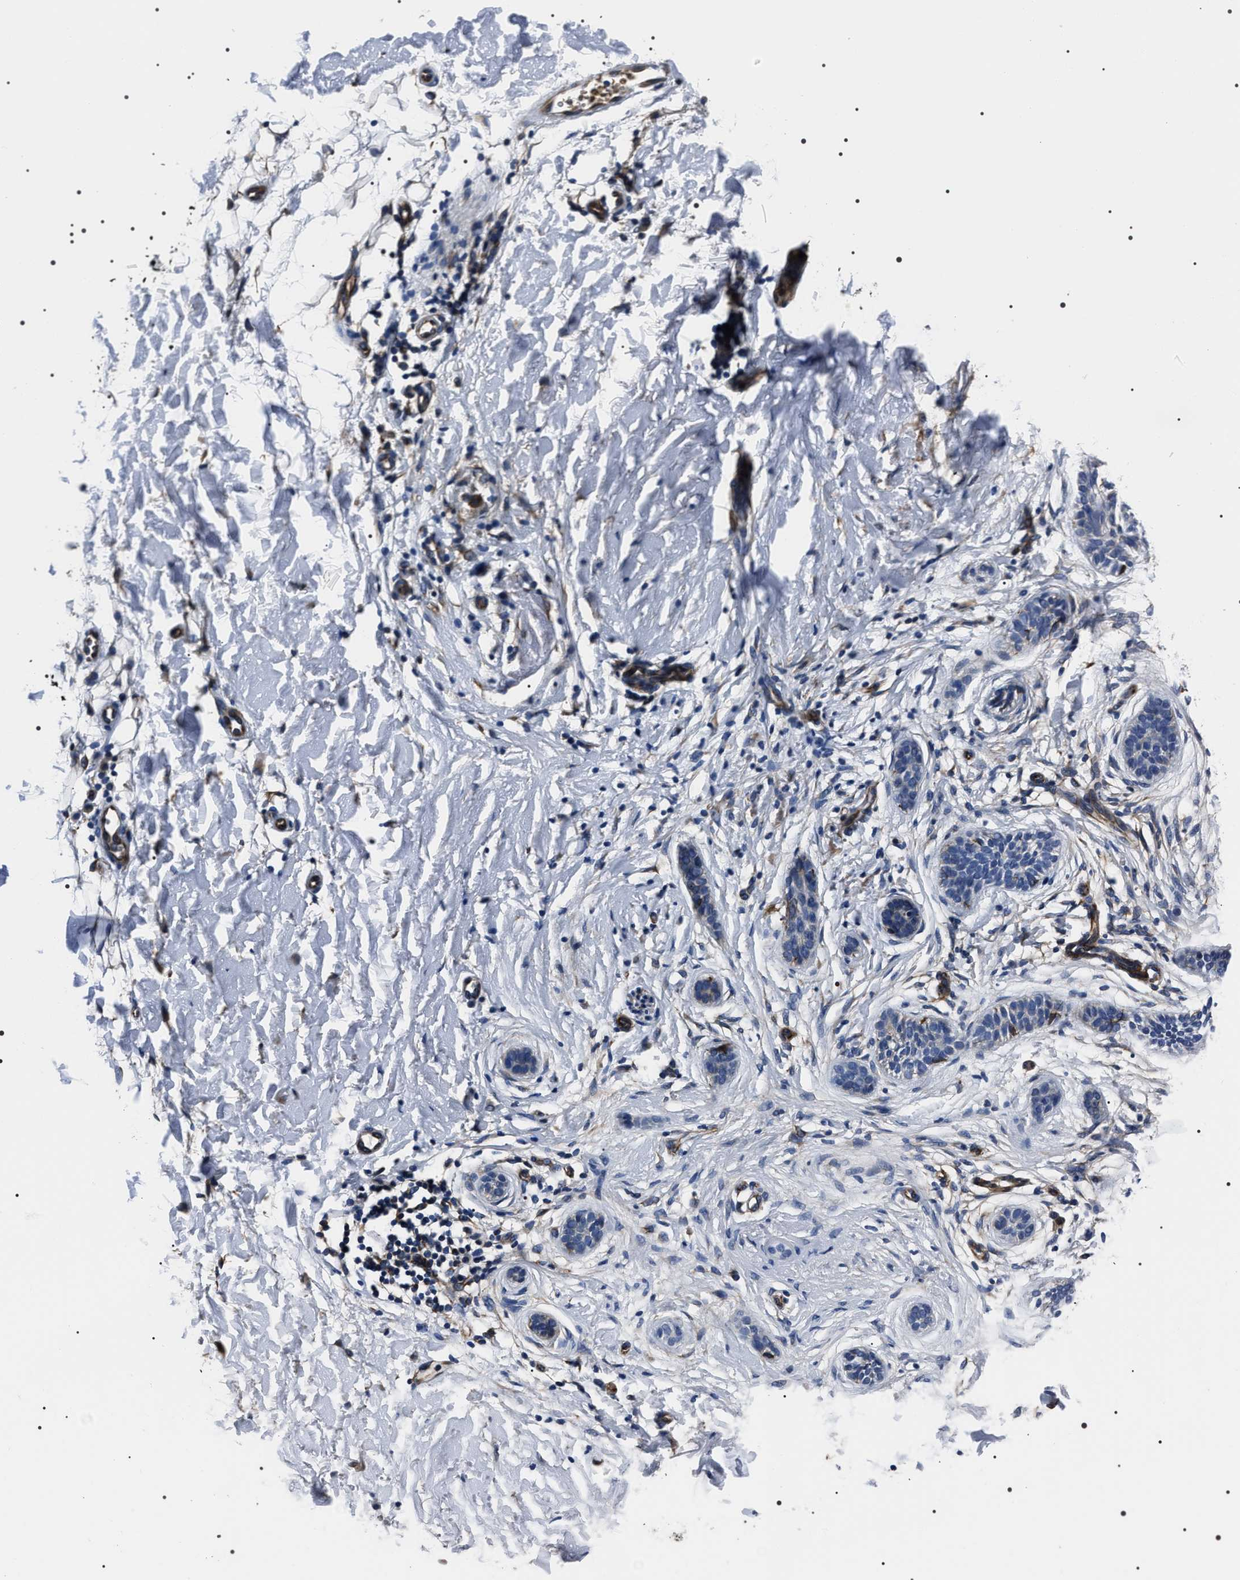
{"staining": {"intensity": "negative", "quantity": "none", "location": "none"}, "tissue": "skin cancer", "cell_type": "Tumor cells", "image_type": "cancer", "snomed": [{"axis": "morphology", "description": "Normal tissue, NOS"}, {"axis": "morphology", "description": "Basal cell carcinoma"}, {"axis": "topography", "description": "Skin"}], "caption": "This is an immunohistochemistry (IHC) histopathology image of human skin cancer. There is no staining in tumor cells.", "gene": "BAG2", "patient": {"sex": "male", "age": 63}}